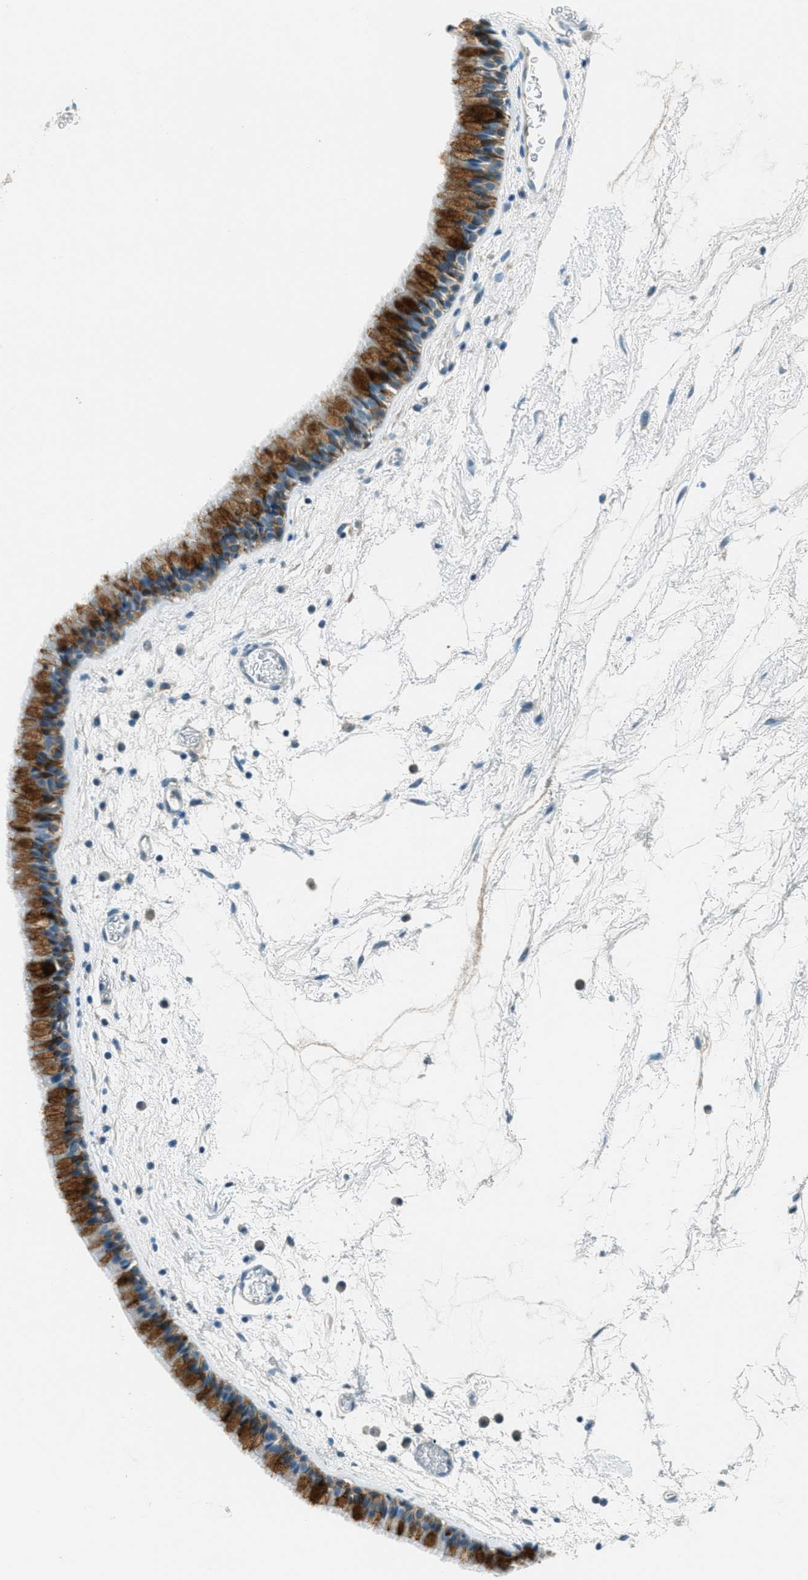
{"staining": {"intensity": "moderate", "quantity": "25%-75%", "location": "cytoplasmic/membranous"}, "tissue": "nasopharynx", "cell_type": "Respiratory epithelial cells", "image_type": "normal", "snomed": [{"axis": "morphology", "description": "Normal tissue, NOS"}, {"axis": "morphology", "description": "Inflammation, NOS"}, {"axis": "topography", "description": "Nasopharynx"}], "caption": "Human nasopharynx stained for a protein (brown) shows moderate cytoplasmic/membranous positive staining in approximately 25%-75% of respiratory epithelial cells.", "gene": "MSLN", "patient": {"sex": "male", "age": 48}}